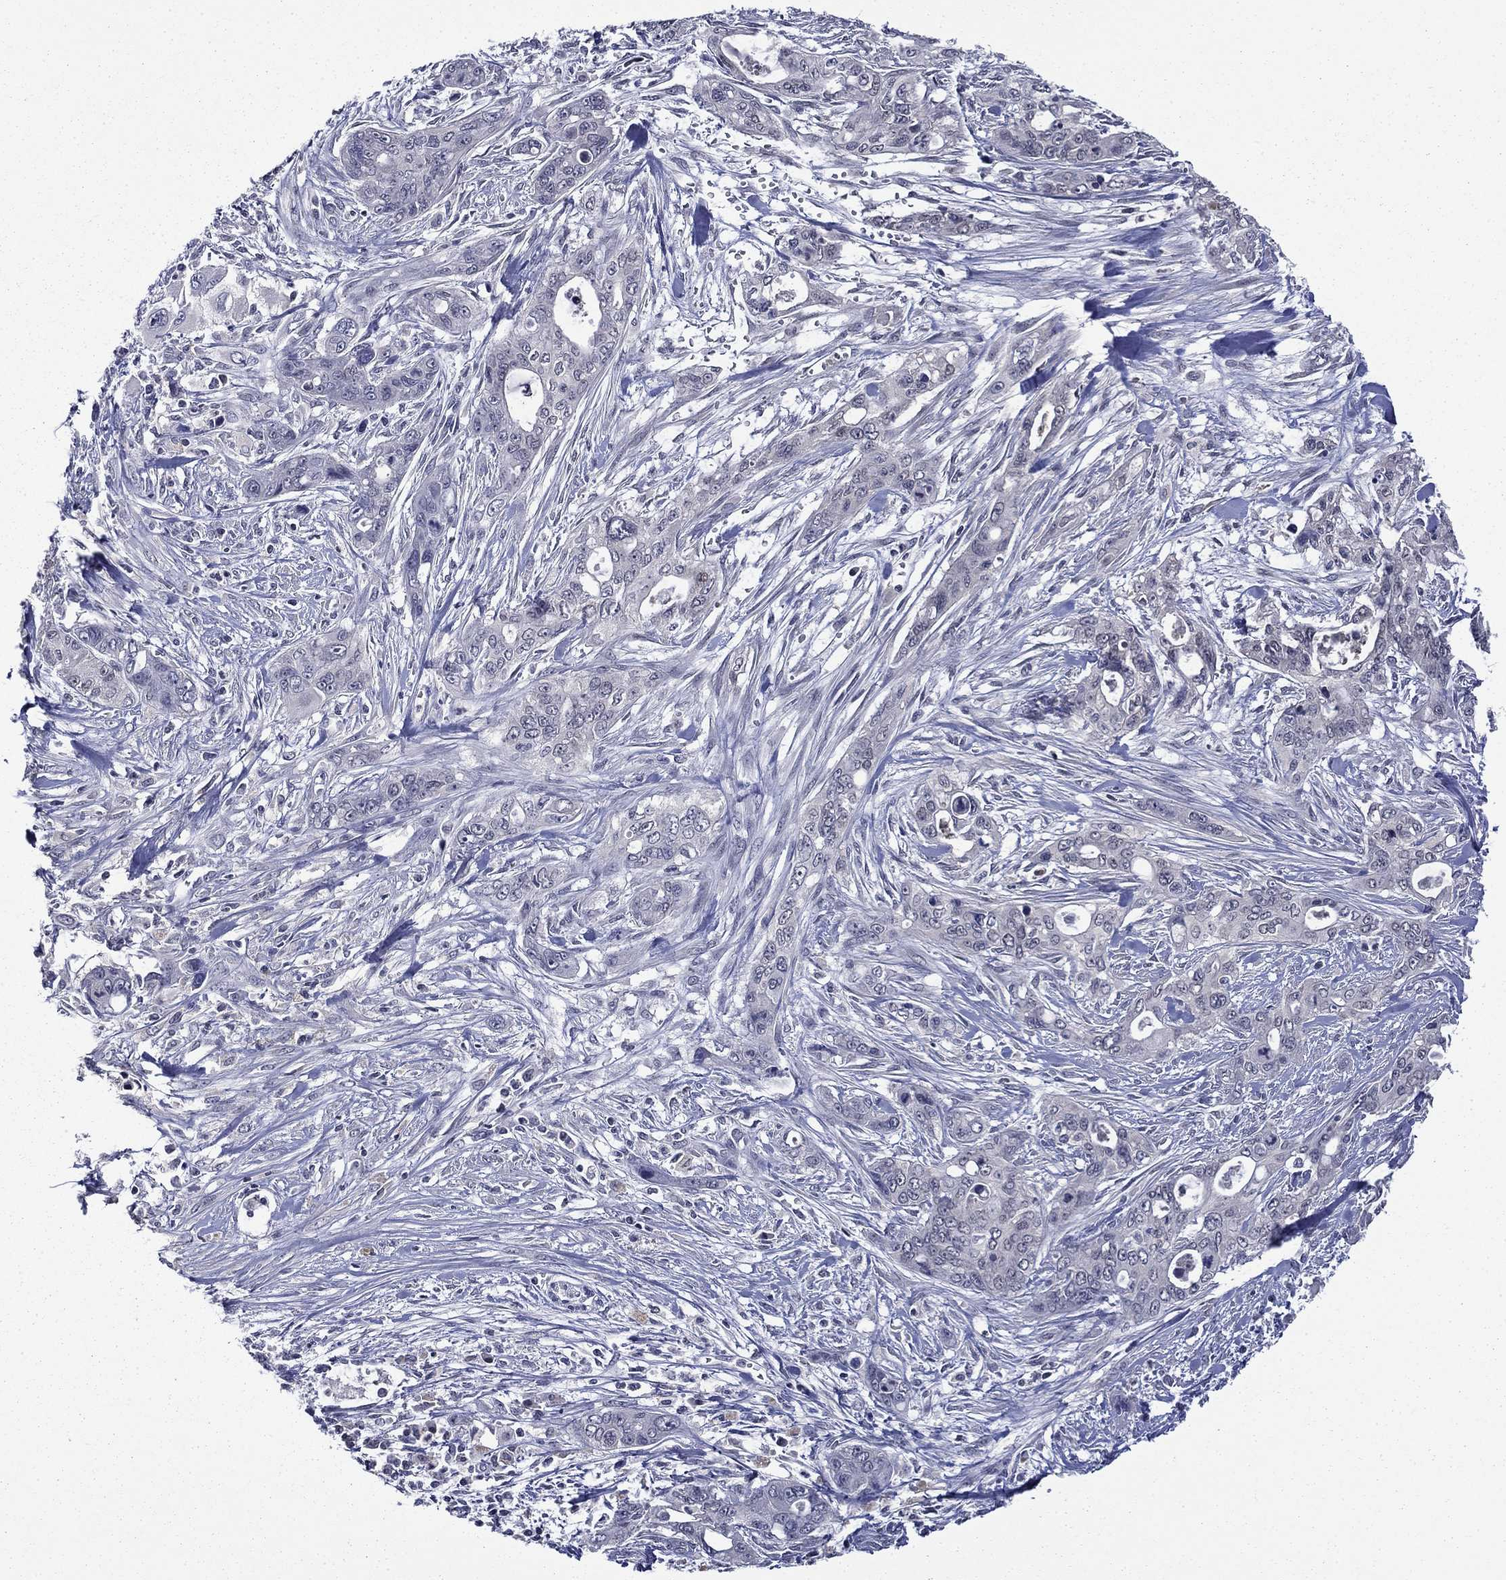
{"staining": {"intensity": "negative", "quantity": "none", "location": "none"}, "tissue": "pancreatic cancer", "cell_type": "Tumor cells", "image_type": "cancer", "snomed": [{"axis": "morphology", "description": "Adenocarcinoma, NOS"}, {"axis": "topography", "description": "Pancreas"}], "caption": "This photomicrograph is of pancreatic adenocarcinoma stained with immunohistochemistry to label a protein in brown with the nuclei are counter-stained blue. There is no positivity in tumor cells. Brightfield microscopy of immunohistochemistry (IHC) stained with DAB (brown) and hematoxylin (blue), captured at high magnification.", "gene": "DDTL", "patient": {"sex": "male", "age": 47}}